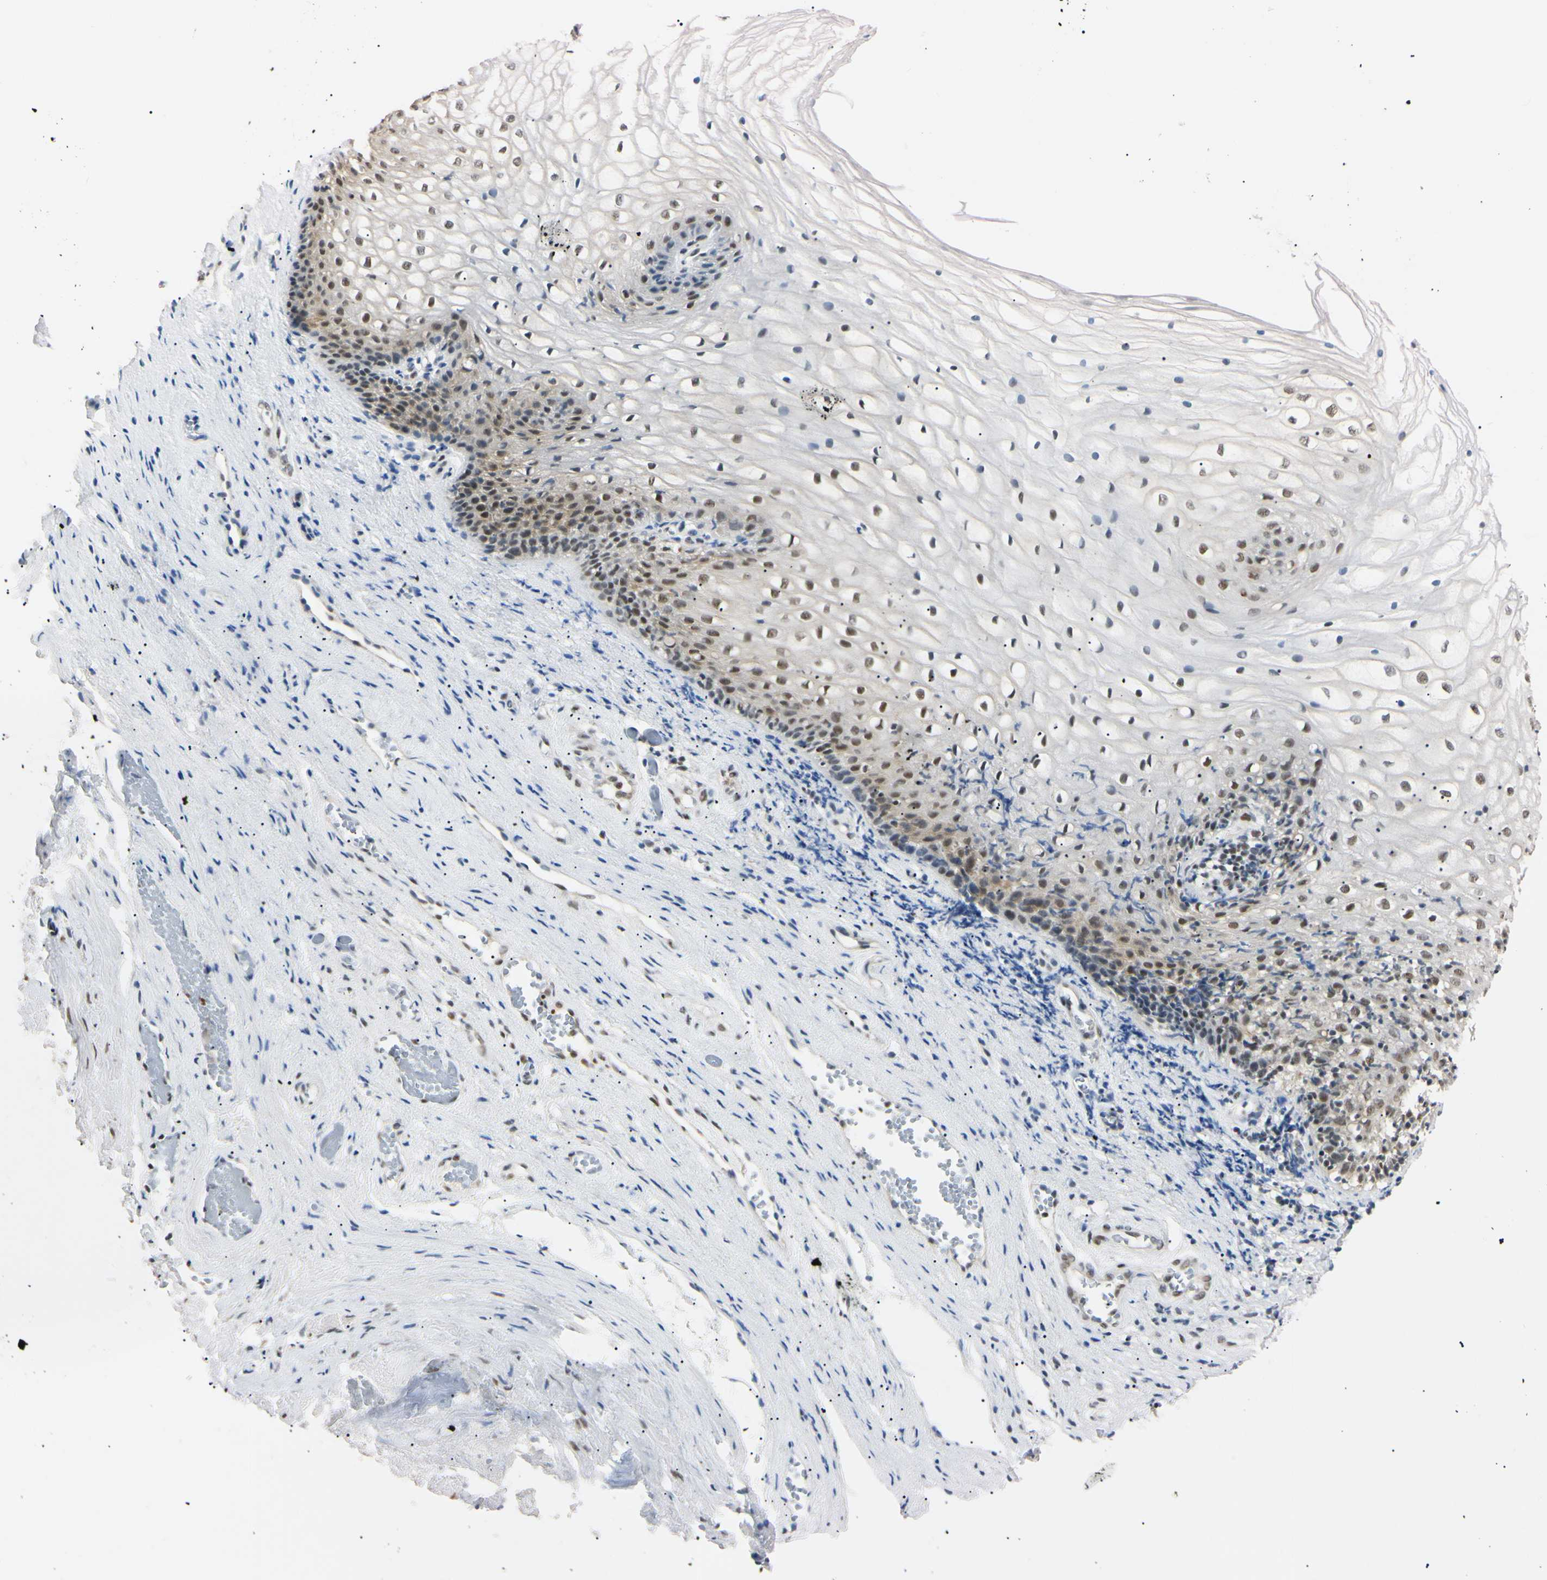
{"staining": {"intensity": "moderate", "quantity": "25%-75%", "location": "nuclear"}, "tissue": "vagina", "cell_type": "Squamous epithelial cells", "image_type": "normal", "snomed": [{"axis": "morphology", "description": "Normal tissue, NOS"}, {"axis": "topography", "description": "Vagina"}], "caption": "Immunohistochemical staining of unremarkable human vagina reveals medium levels of moderate nuclear staining in about 25%-75% of squamous epithelial cells. (IHC, brightfield microscopy, high magnification).", "gene": "ZNF134", "patient": {"sex": "female", "age": 34}}